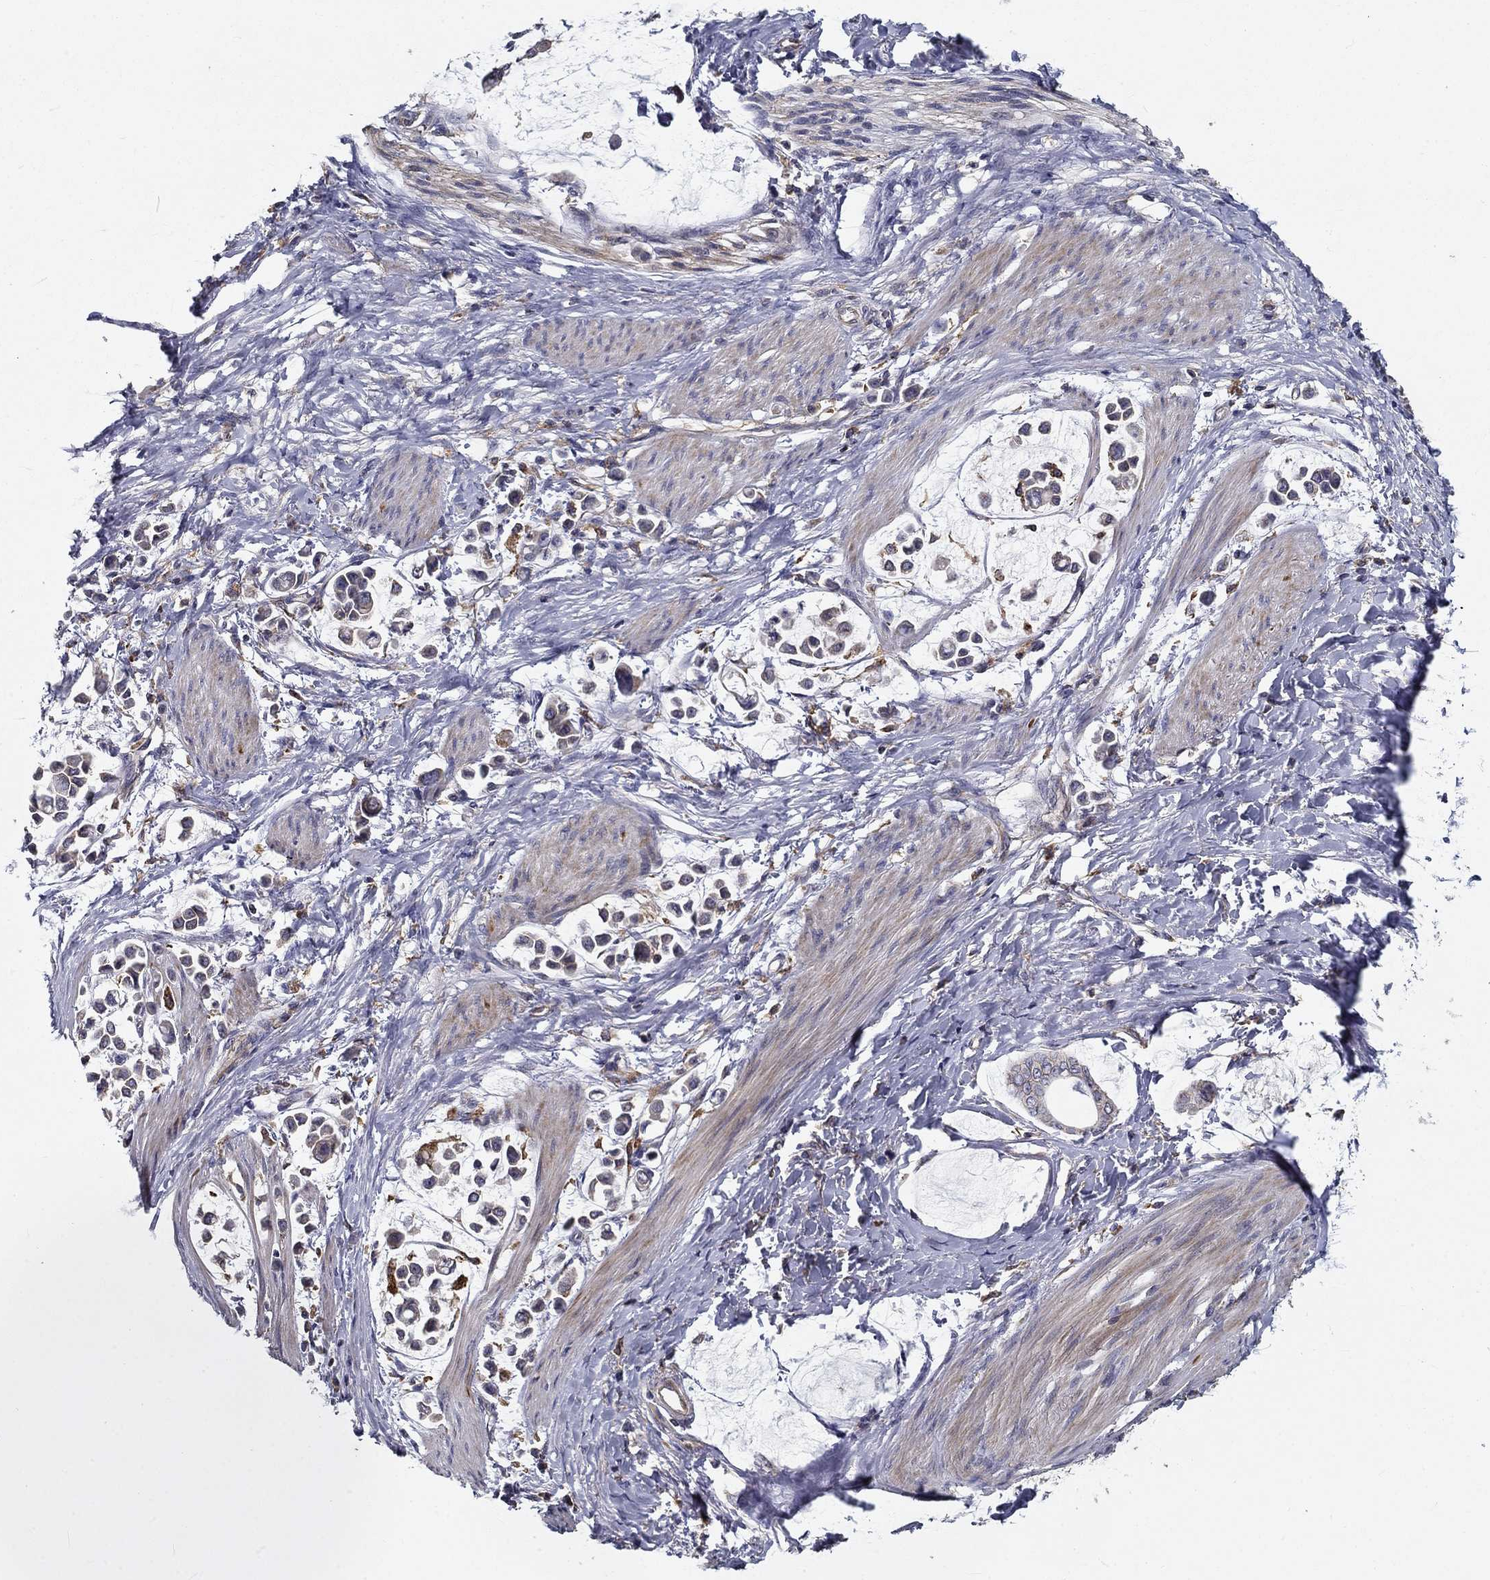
{"staining": {"intensity": "negative", "quantity": "none", "location": "none"}, "tissue": "stomach cancer", "cell_type": "Tumor cells", "image_type": "cancer", "snomed": [{"axis": "morphology", "description": "Adenocarcinoma, NOS"}, {"axis": "topography", "description": "Stomach"}], "caption": "An image of human stomach cancer (adenocarcinoma) is negative for staining in tumor cells.", "gene": "ALDH4A1", "patient": {"sex": "male", "age": 82}}